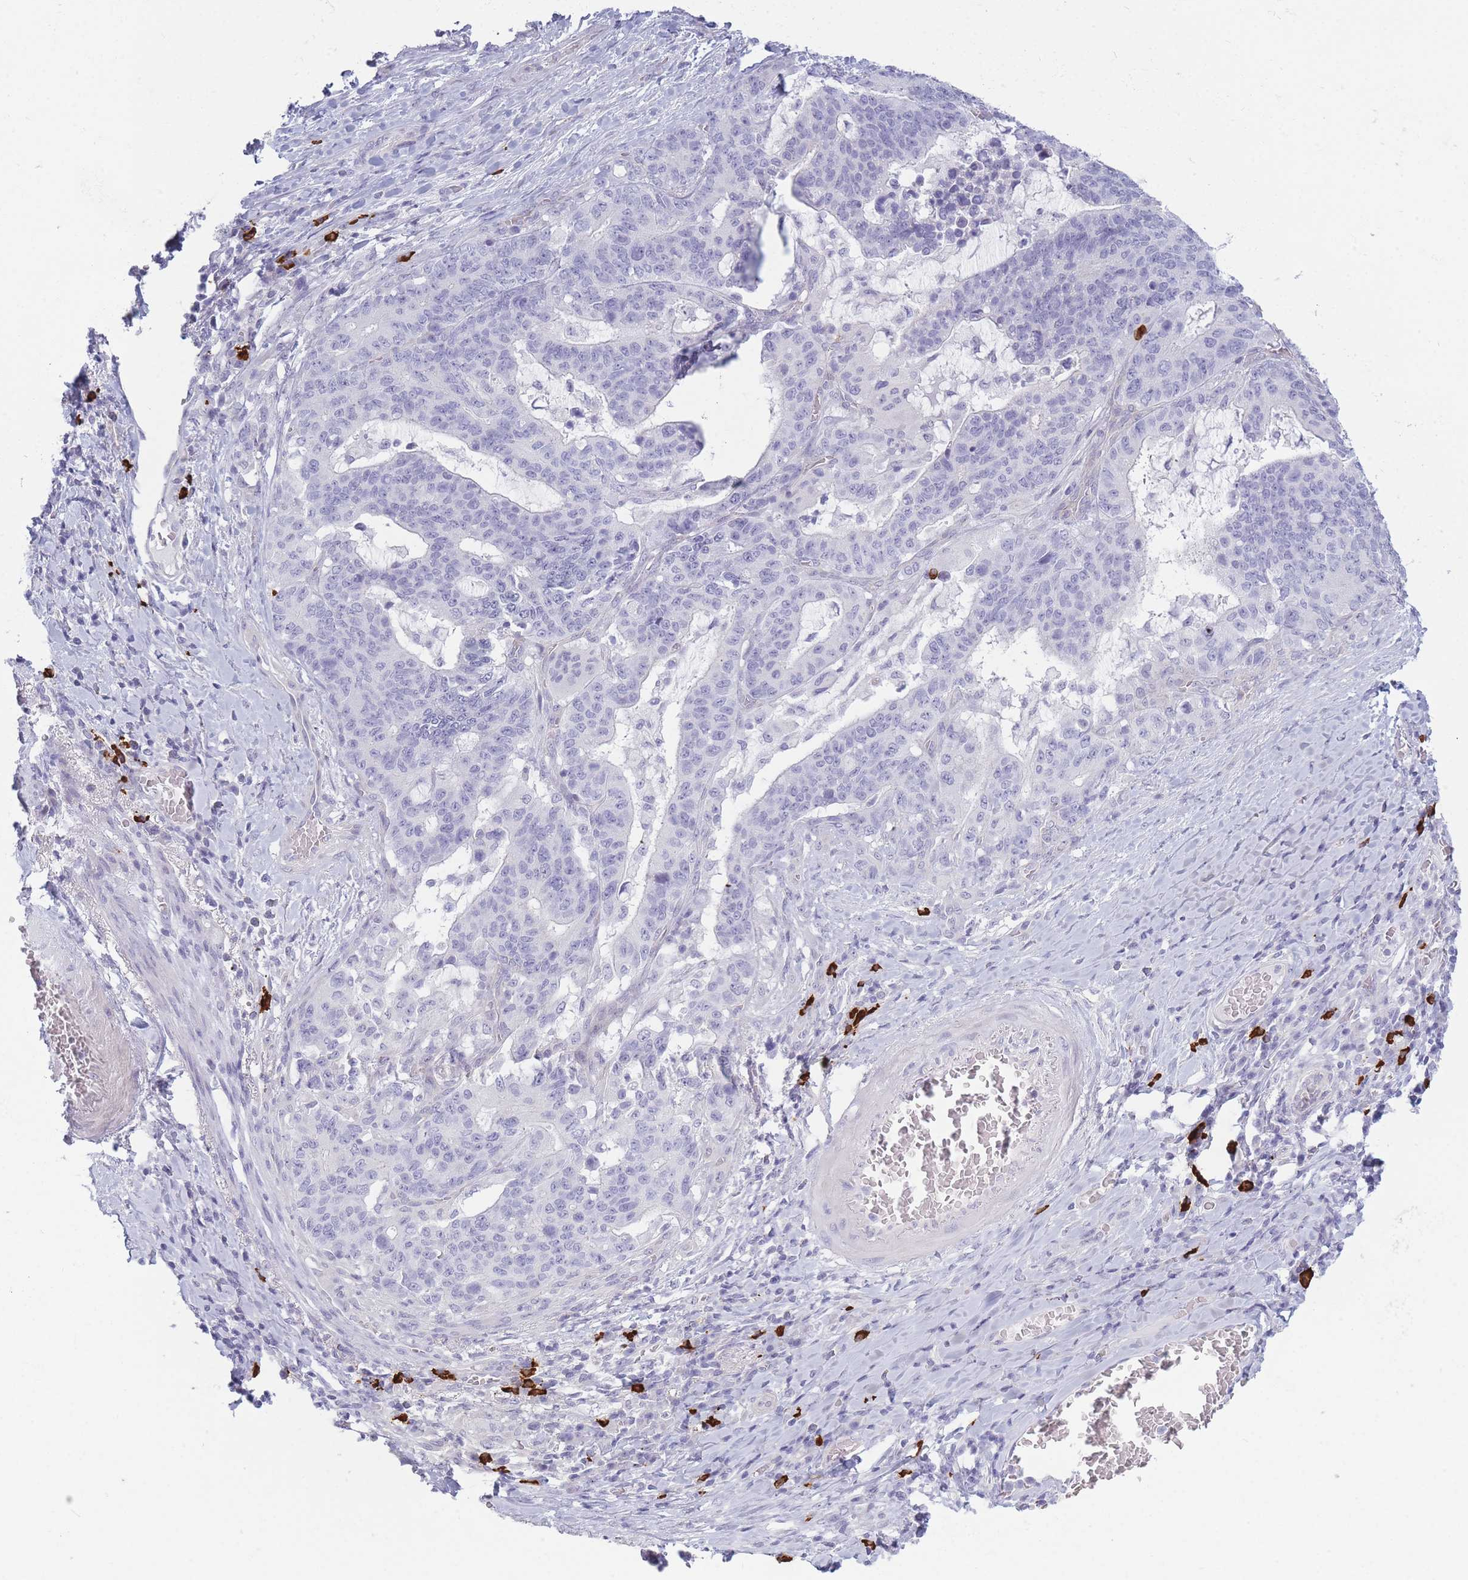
{"staining": {"intensity": "negative", "quantity": "none", "location": "none"}, "tissue": "stomach cancer", "cell_type": "Tumor cells", "image_type": "cancer", "snomed": [{"axis": "morphology", "description": "Normal tissue, NOS"}, {"axis": "morphology", "description": "Adenocarcinoma, NOS"}, {"axis": "topography", "description": "Stomach"}], "caption": "This is an immunohistochemistry (IHC) micrograph of stomach cancer. There is no positivity in tumor cells.", "gene": "PLEKHG2", "patient": {"sex": "female", "age": 64}}